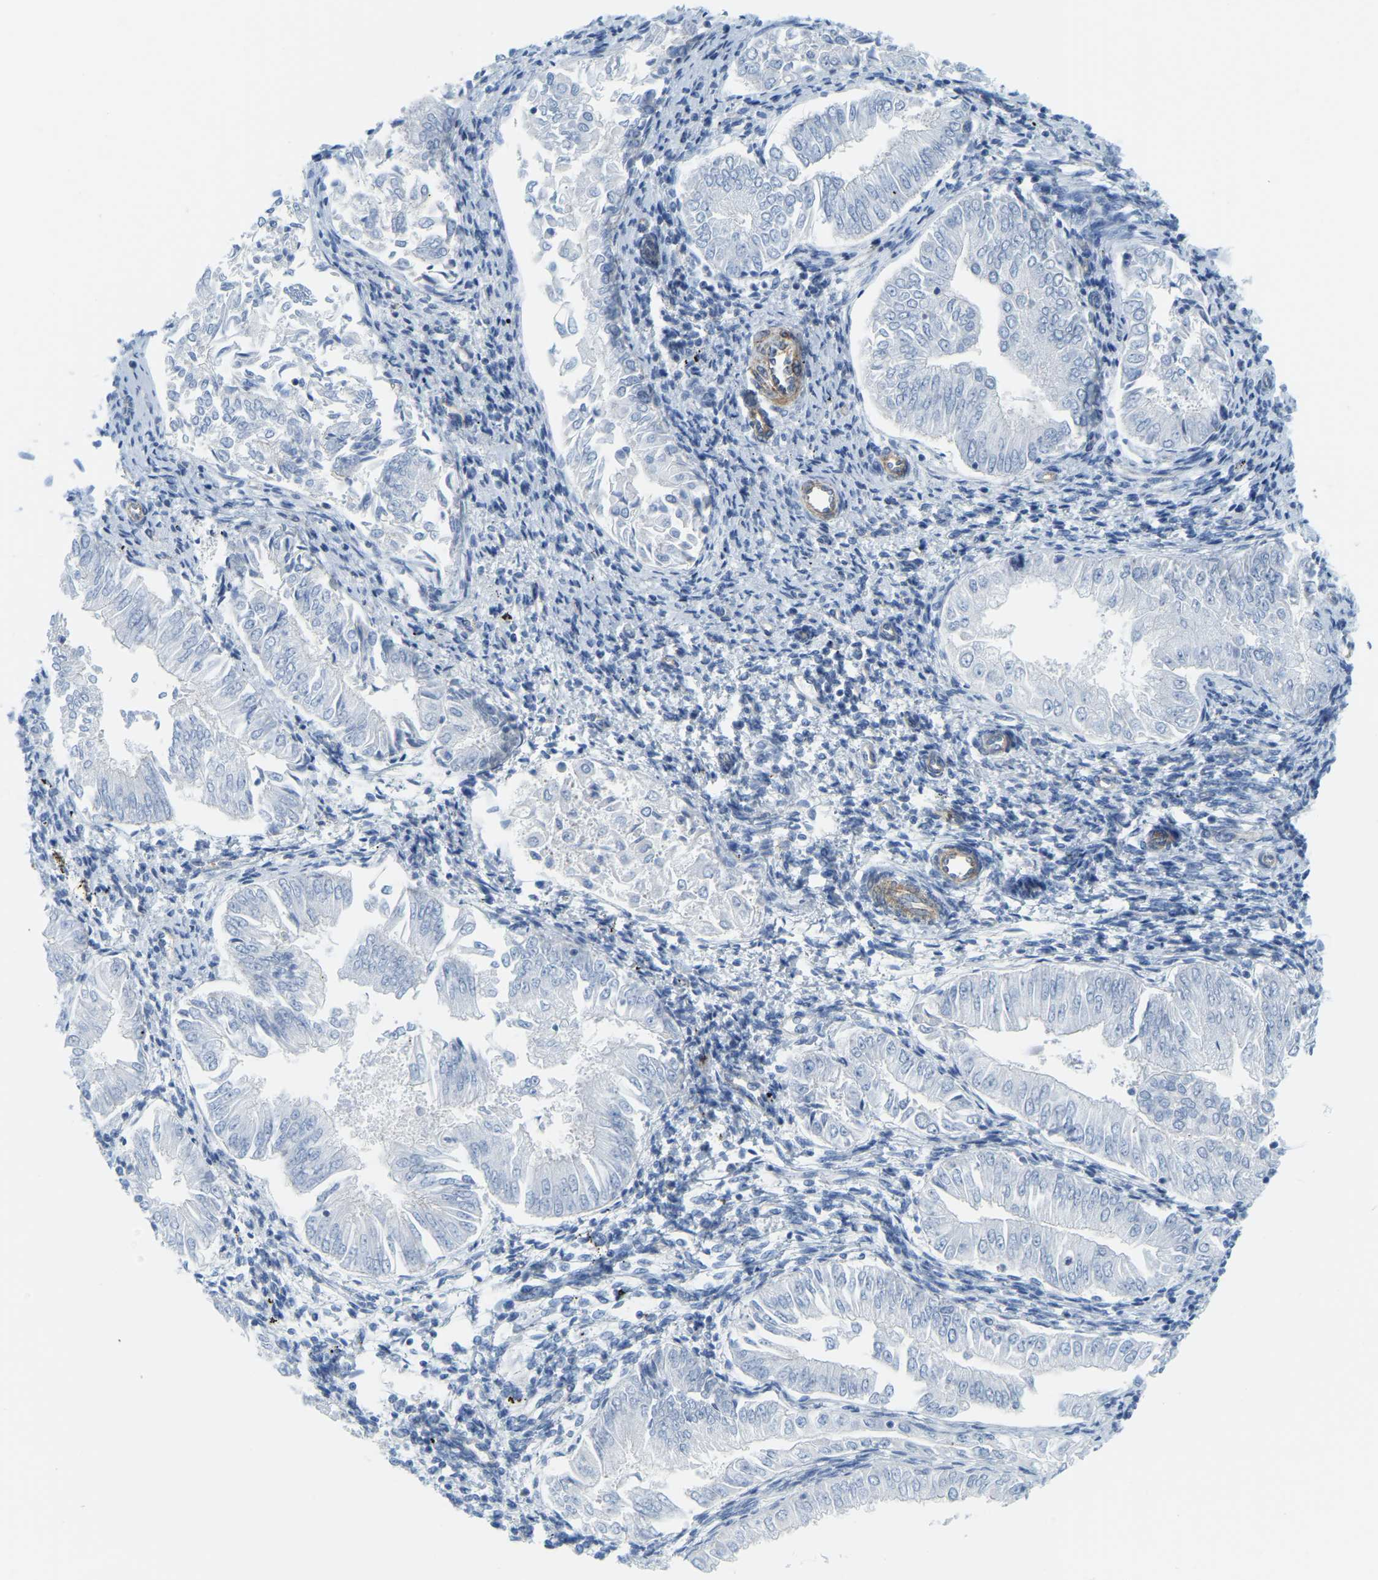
{"staining": {"intensity": "negative", "quantity": "none", "location": "none"}, "tissue": "endometrial cancer", "cell_type": "Tumor cells", "image_type": "cancer", "snomed": [{"axis": "morphology", "description": "Adenocarcinoma, NOS"}, {"axis": "topography", "description": "Endometrium"}], "caption": "Endometrial cancer (adenocarcinoma) stained for a protein using immunohistochemistry (IHC) exhibits no positivity tumor cells.", "gene": "MYL3", "patient": {"sex": "female", "age": 53}}